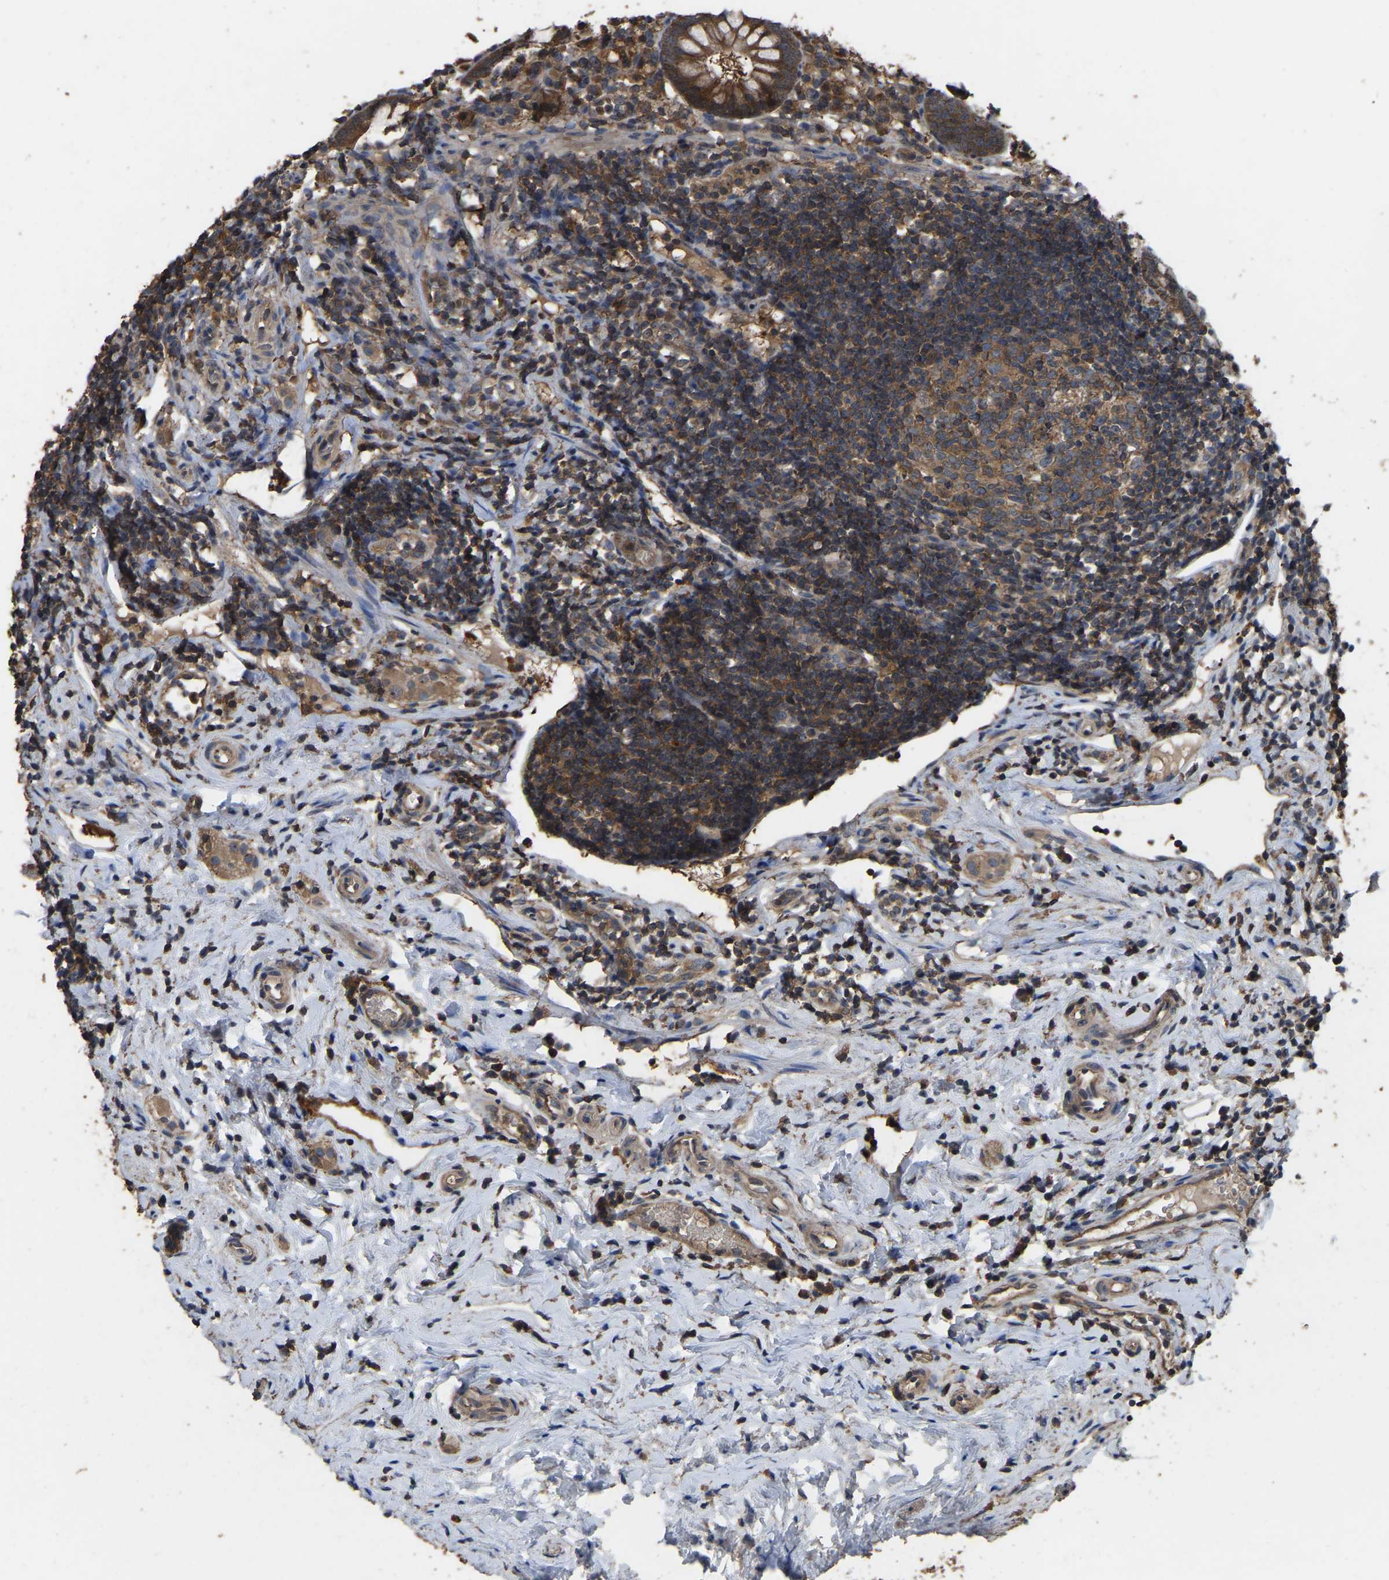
{"staining": {"intensity": "moderate", "quantity": ">75%", "location": "cytoplasmic/membranous"}, "tissue": "appendix", "cell_type": "Glandular cells", "image_type": "normal", "snomed": [{"axis": "morphology", "description": "Normal tissue, NOS"}, {"axis": "topography", "description": "Appendix"}], "caption": "Immunohistochemical staining of unremarkable appendix displays moderate cytoplasmic/membranous protein staining in about >75% of glandular cells.", "gene": "FHIT", "patient": {"sex": "female", "age": 20}}